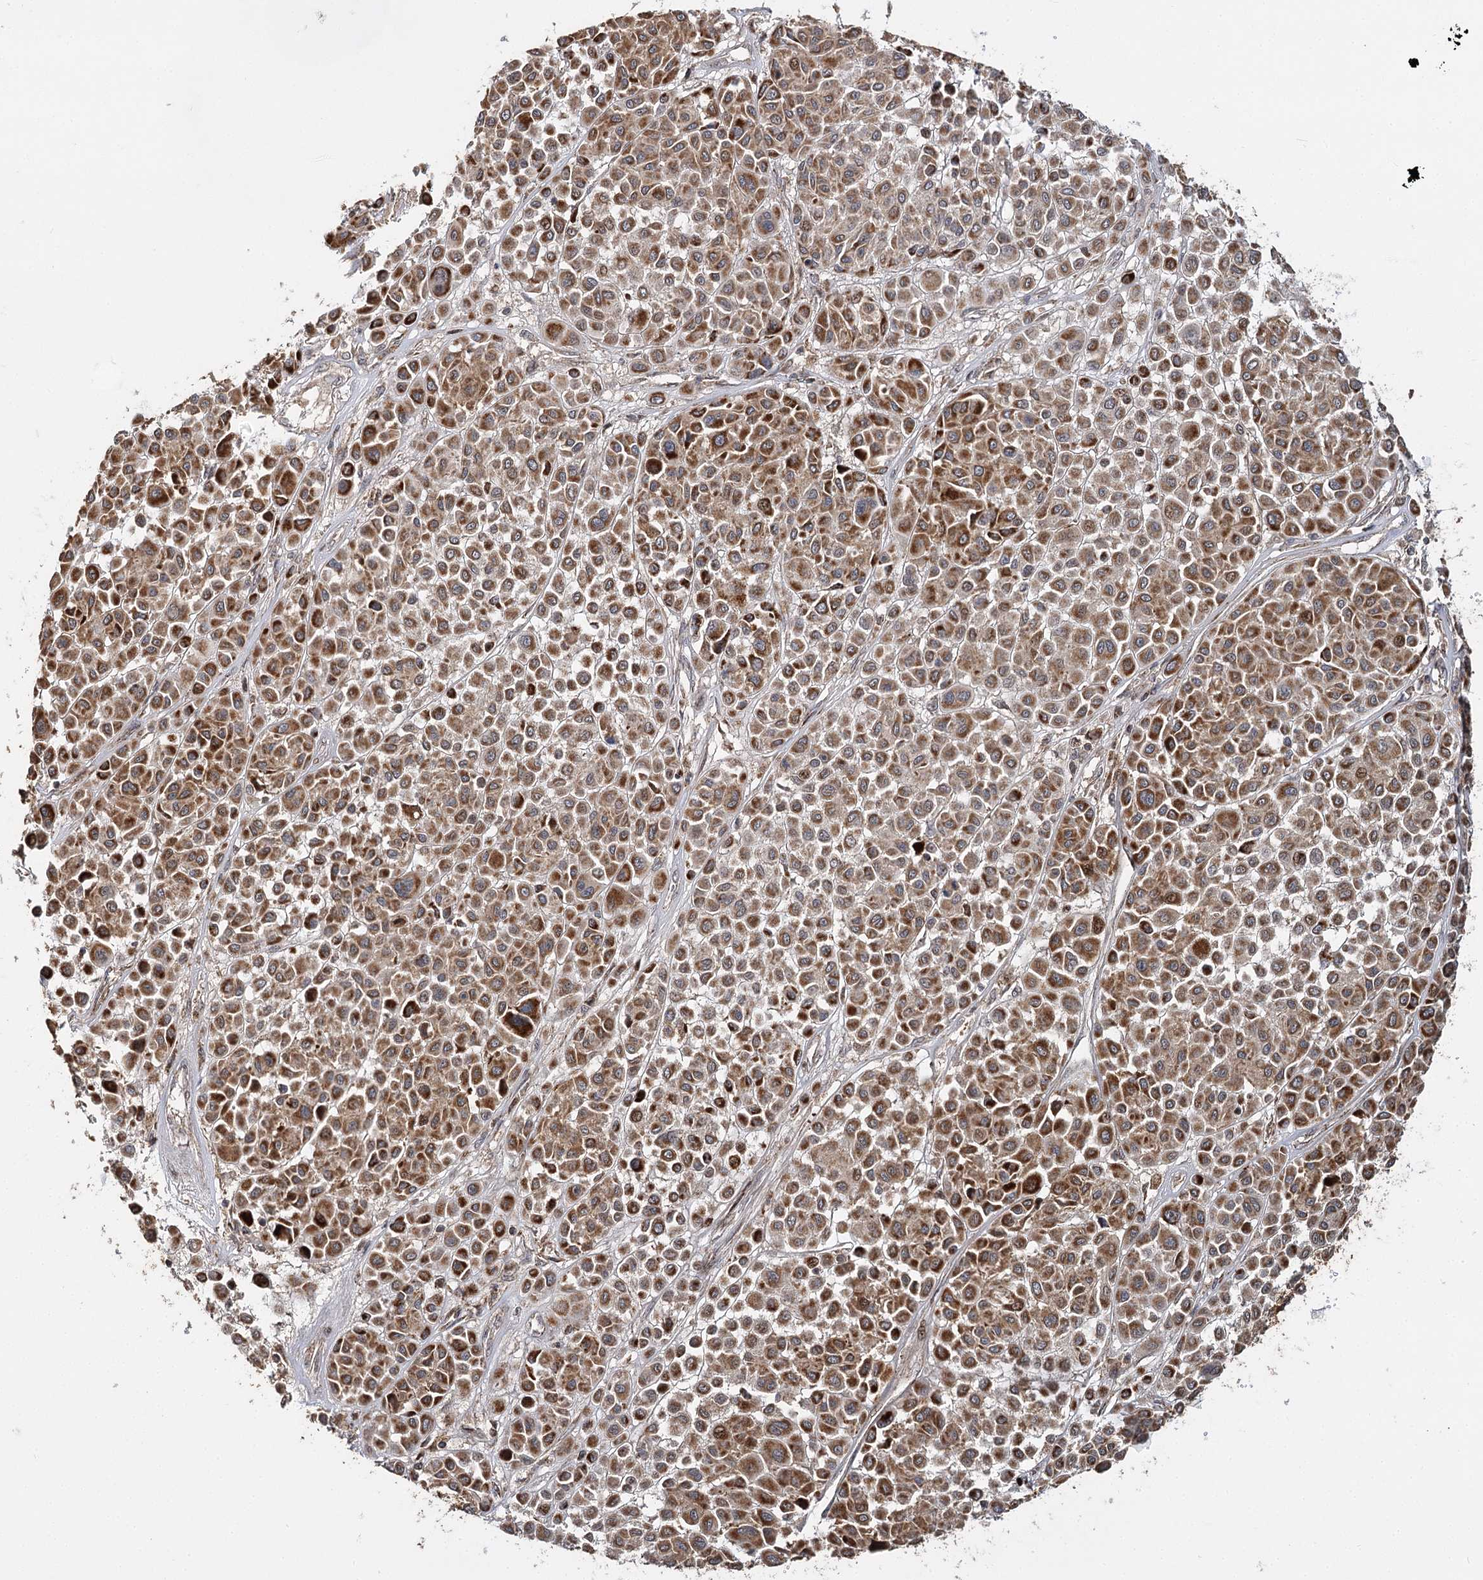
{"staining": {"intensity": "moderate", "quantity": ">75%", "location": "cytoplasmic/membranous"}, "tissue": "melanoma", "cell_type": "Tumor cells", "image_type": "cancer", "snomed": [{"axis": "morphology", "description": "Malignant melanoma, Metastatic site"}, {"axis": "topography", "description": "Soft tissue"}], "caption": "Immunohistochemical staining of human malignant melanoma (metastatic site) demonstrates moderate cytoplasmic/membranous protein expression in approximately >75% of tumor cells.", "gene": "ZNRF3", "patient": {"sex": "male", "age": 41}}